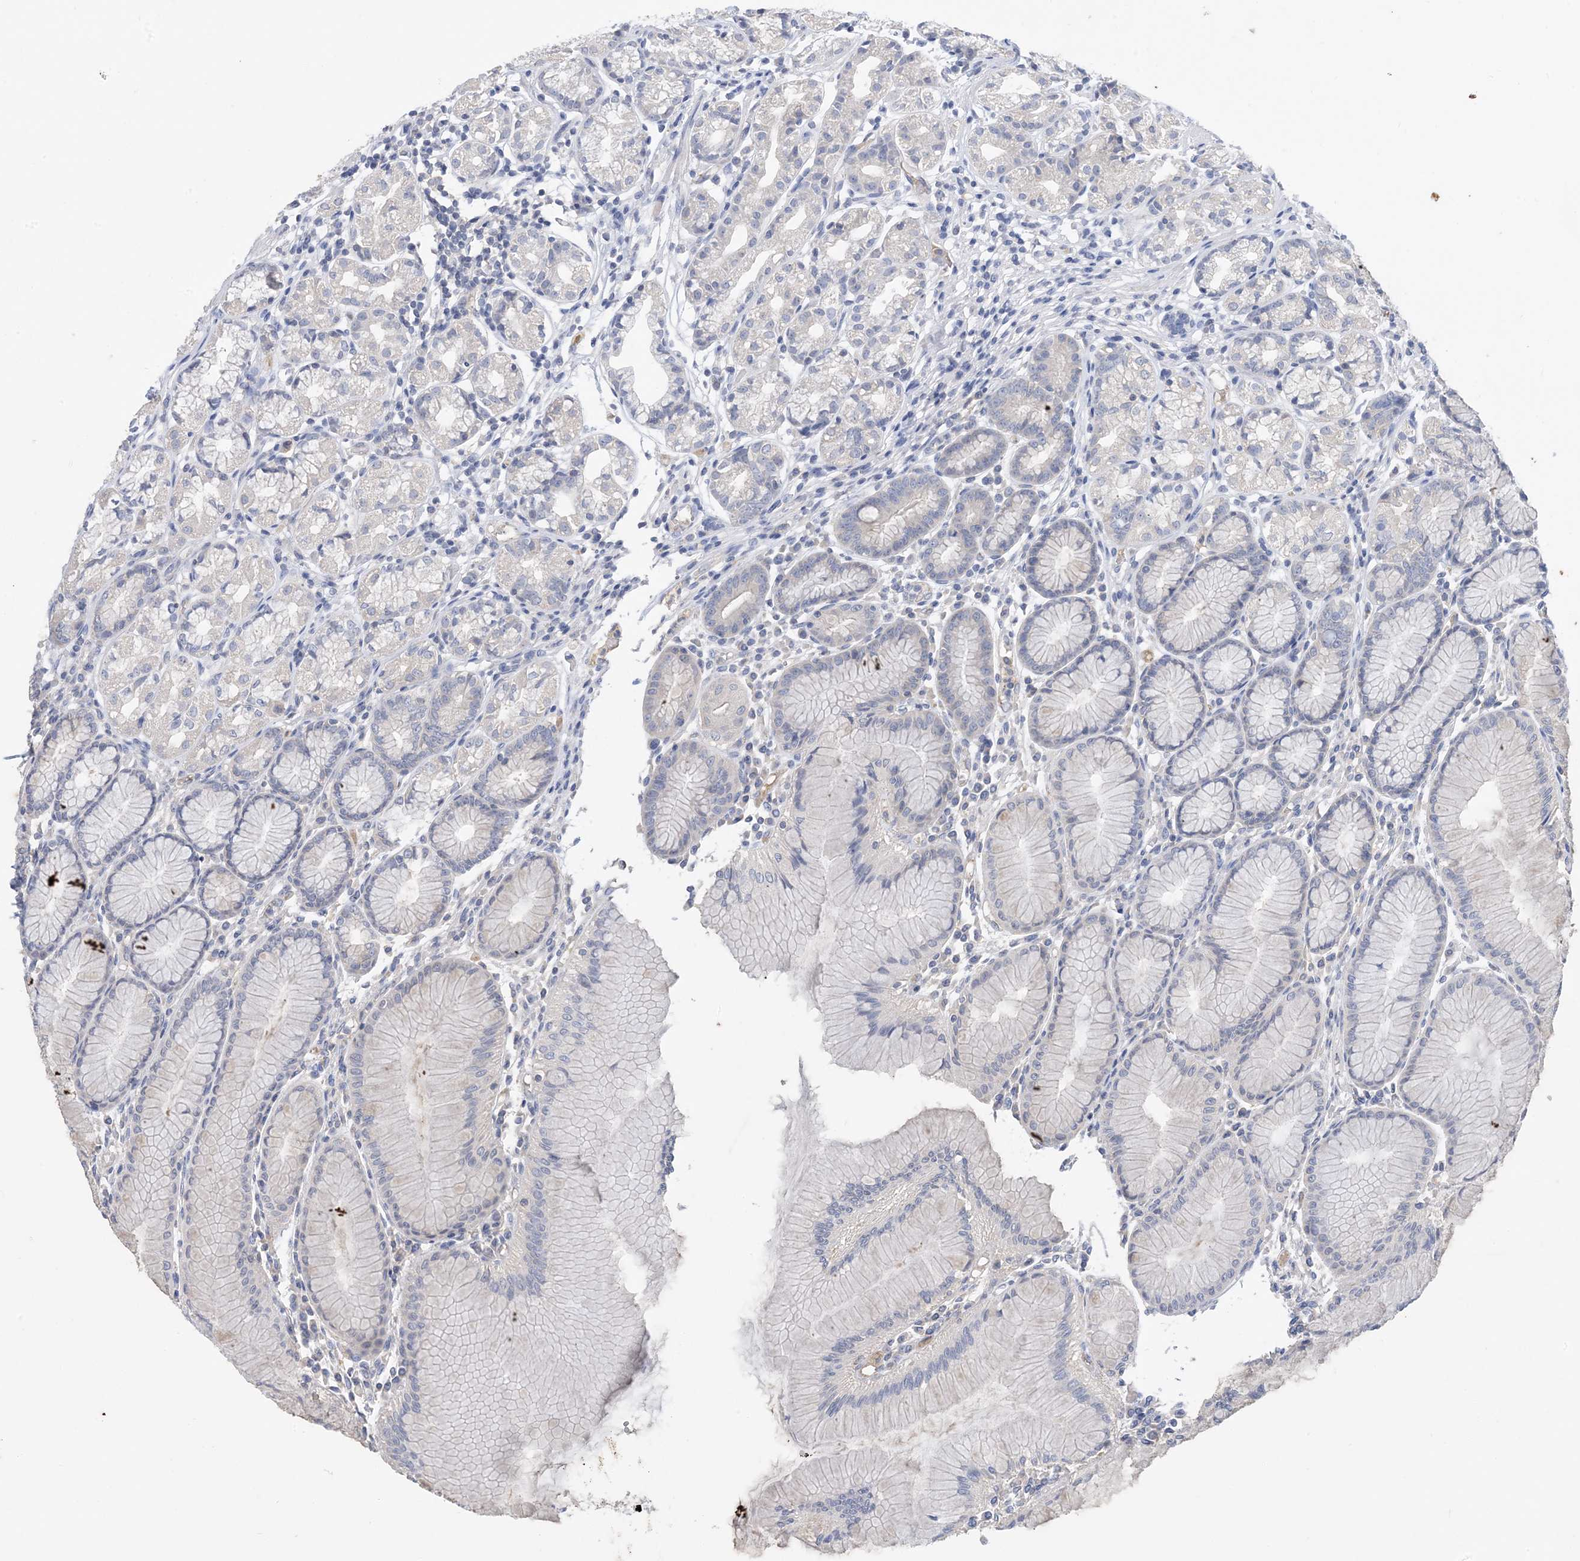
{"staining": {"intensity": "negative", "quantity": "none", "location": "none"}, "tissue": "stomach", "cell_type": "Glandular cells", "image_type": "normal", "snomed": [{"axis": "morphology", "description": "Normal tissue, NOS"}, {"axis": "topography", "description": "Stomach"}], "caption": "This is a image of IHC staining of normal stomach, which shows no positivity in glandular cells. (DAB (3,3'-diaminobenzidine) immunohistochemistry visualized using brightfield microscopy, high magnification).", "gene": "KPRP", "patient": {"sex": "female", "age": 57}}